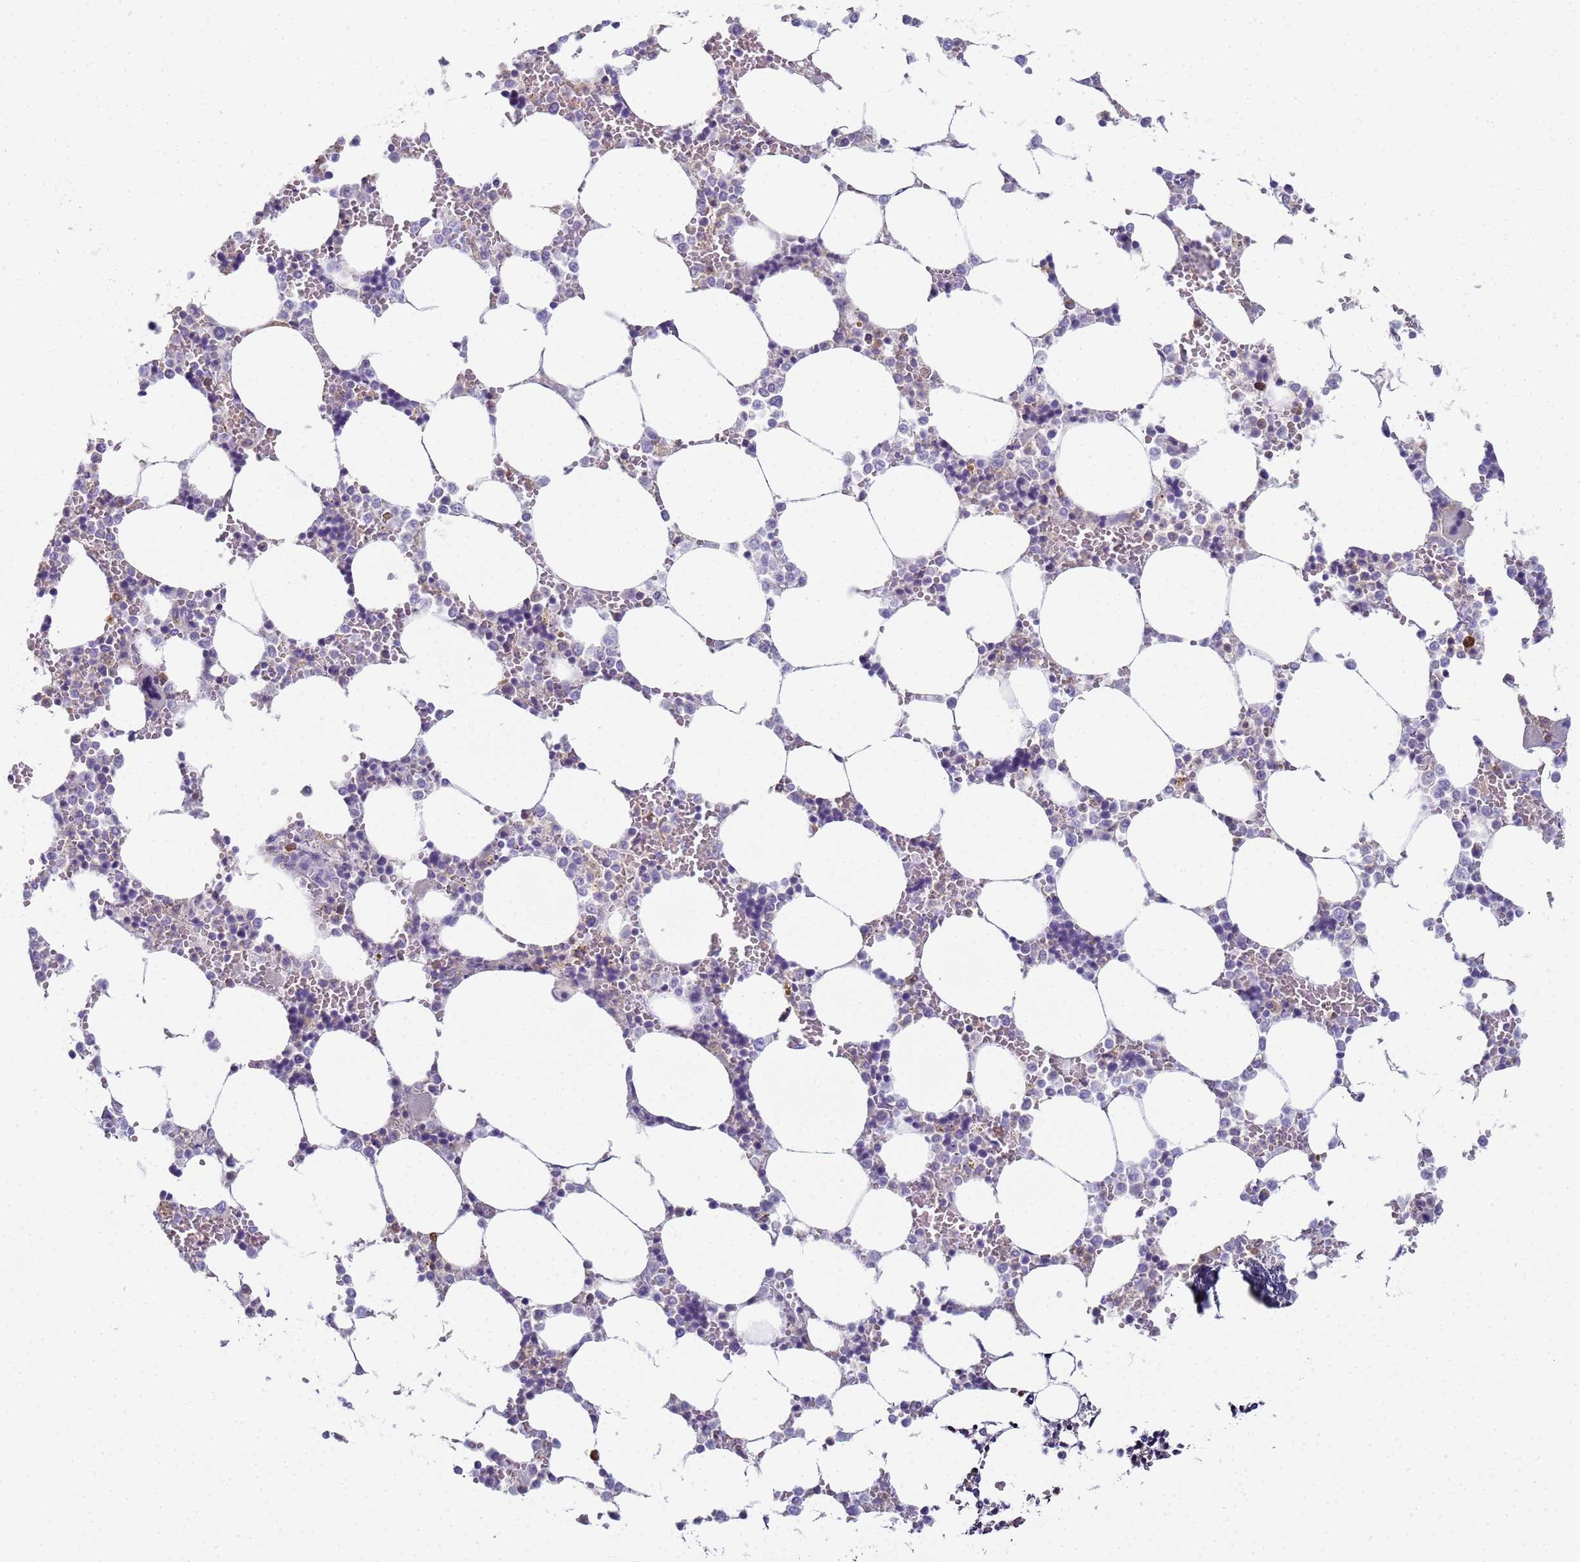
{"staining": {"intensity": "negative", "quantity": "none", "location": "none"}, "tissue": "bone marrow", "cell_type": "Hematopoietic cells", "image_type": "normal", "snomed": [{"axis": "morphology", "description": "Normal tissue, NOS"}, {"axis": "topography", "description": "Bone marrow"}], "caption": "The IHC image has no significant positivity in hematopoietic cells of bone marrow. Brightfield microscopy of IHC stained with DAB (3,3'-diaminobenzidine) (brown) and hematoxylin (blue), captured at high magnification.", "gene": "CR1", "patient": {"sex": "male", "age": 64}}